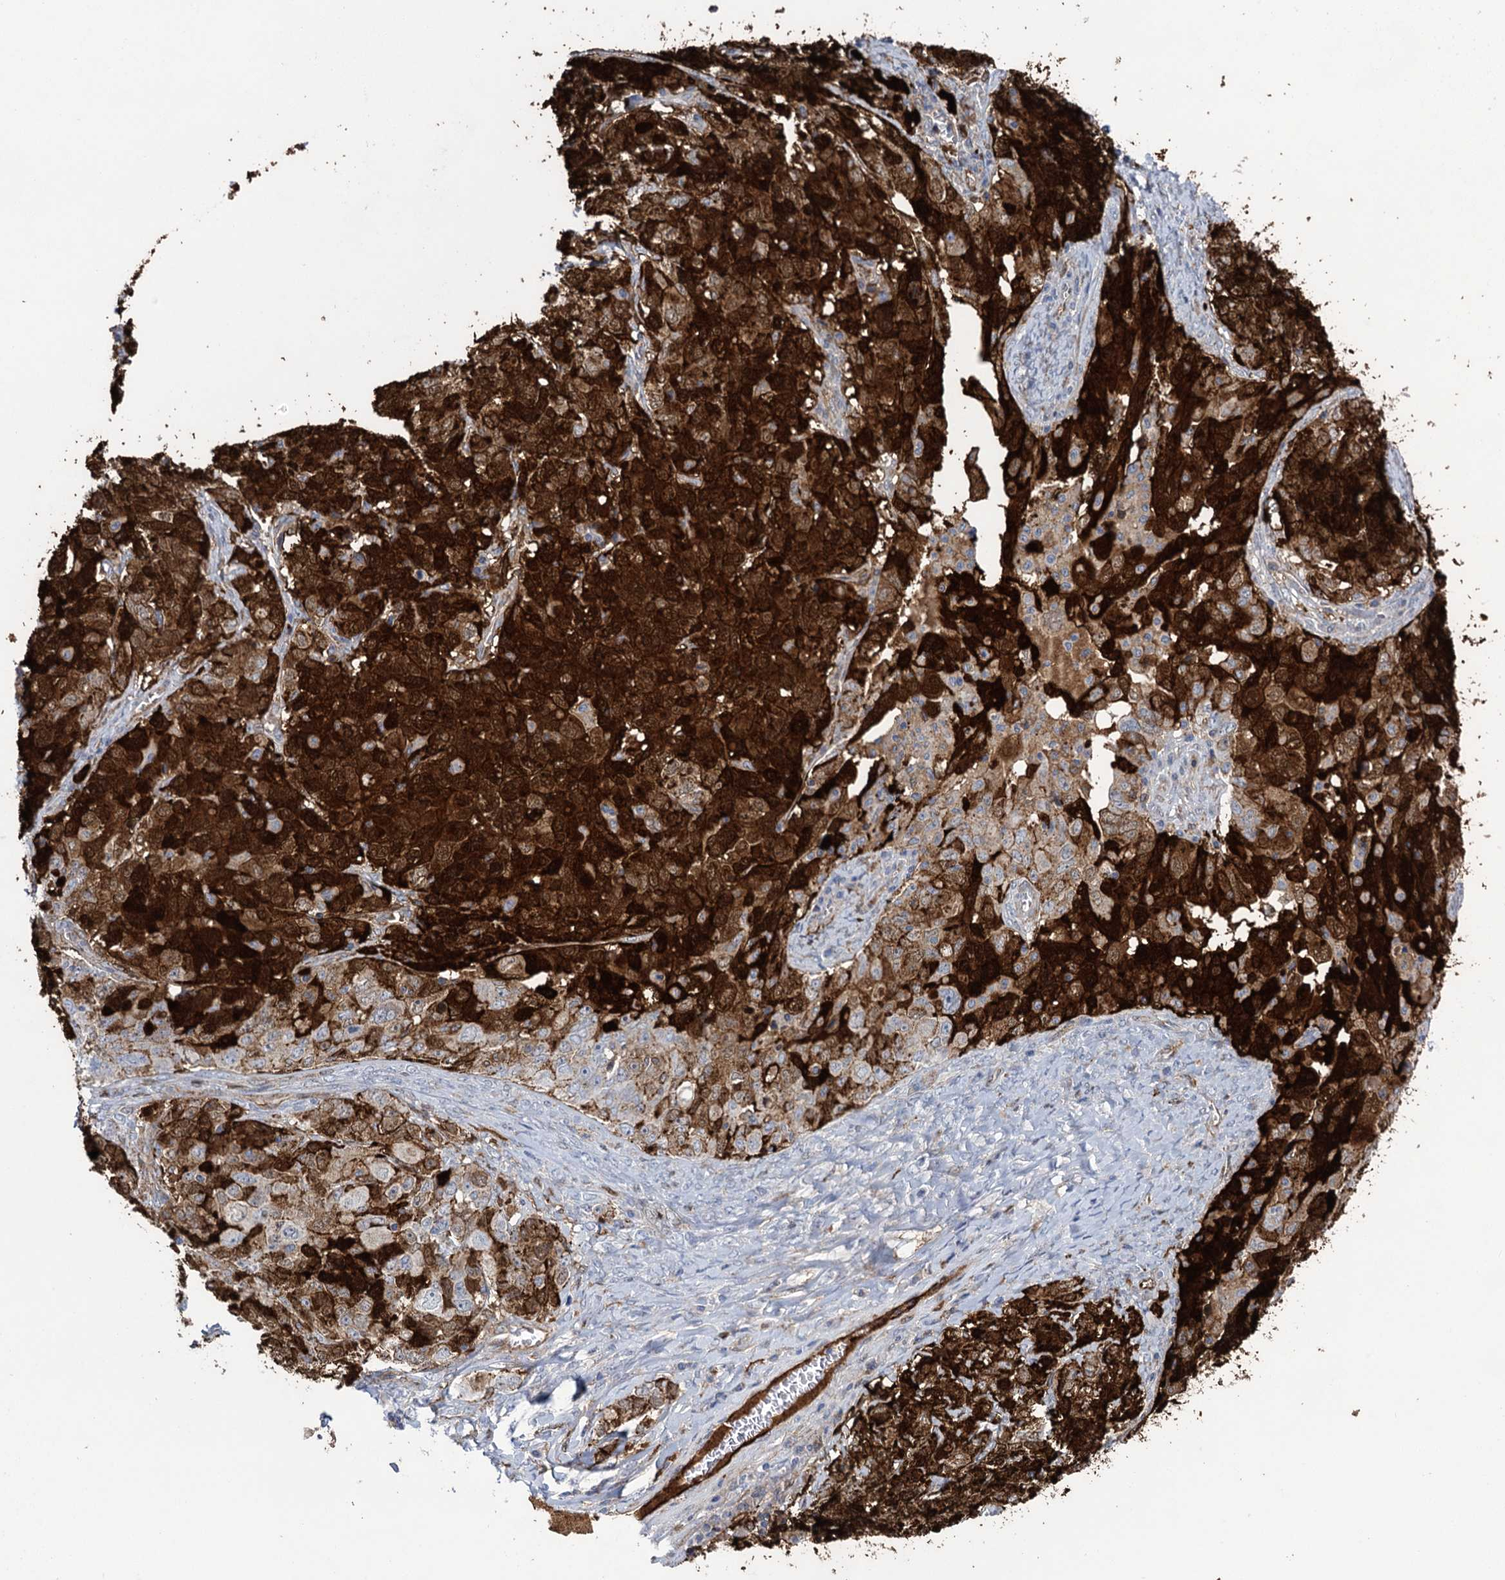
{"staining": {"intensity": "strong", "quantity": ">75%", "location": "cytoplasmic/membranous,nuclear"}, "tissue": "ovarian cancer", "cell_type": "Tumor cells", "image_type": "cancer", "snomed": [{"axis": "morphology", "description": "Carcinoma, endometroid"}, {"axis": "topography", "description": "Ovary"}], "caption": "This image exhibits ovarian endometroid carcinoma stained with immunohistochemistry to label a protein in brown. The cytoplasmic/membranous and nuclear of tumor cells show strong positivity for the protein. Nuclei are counter-stained blue.", "gene": "SNCG", "patient": {"sex": "female", "age": 62}}